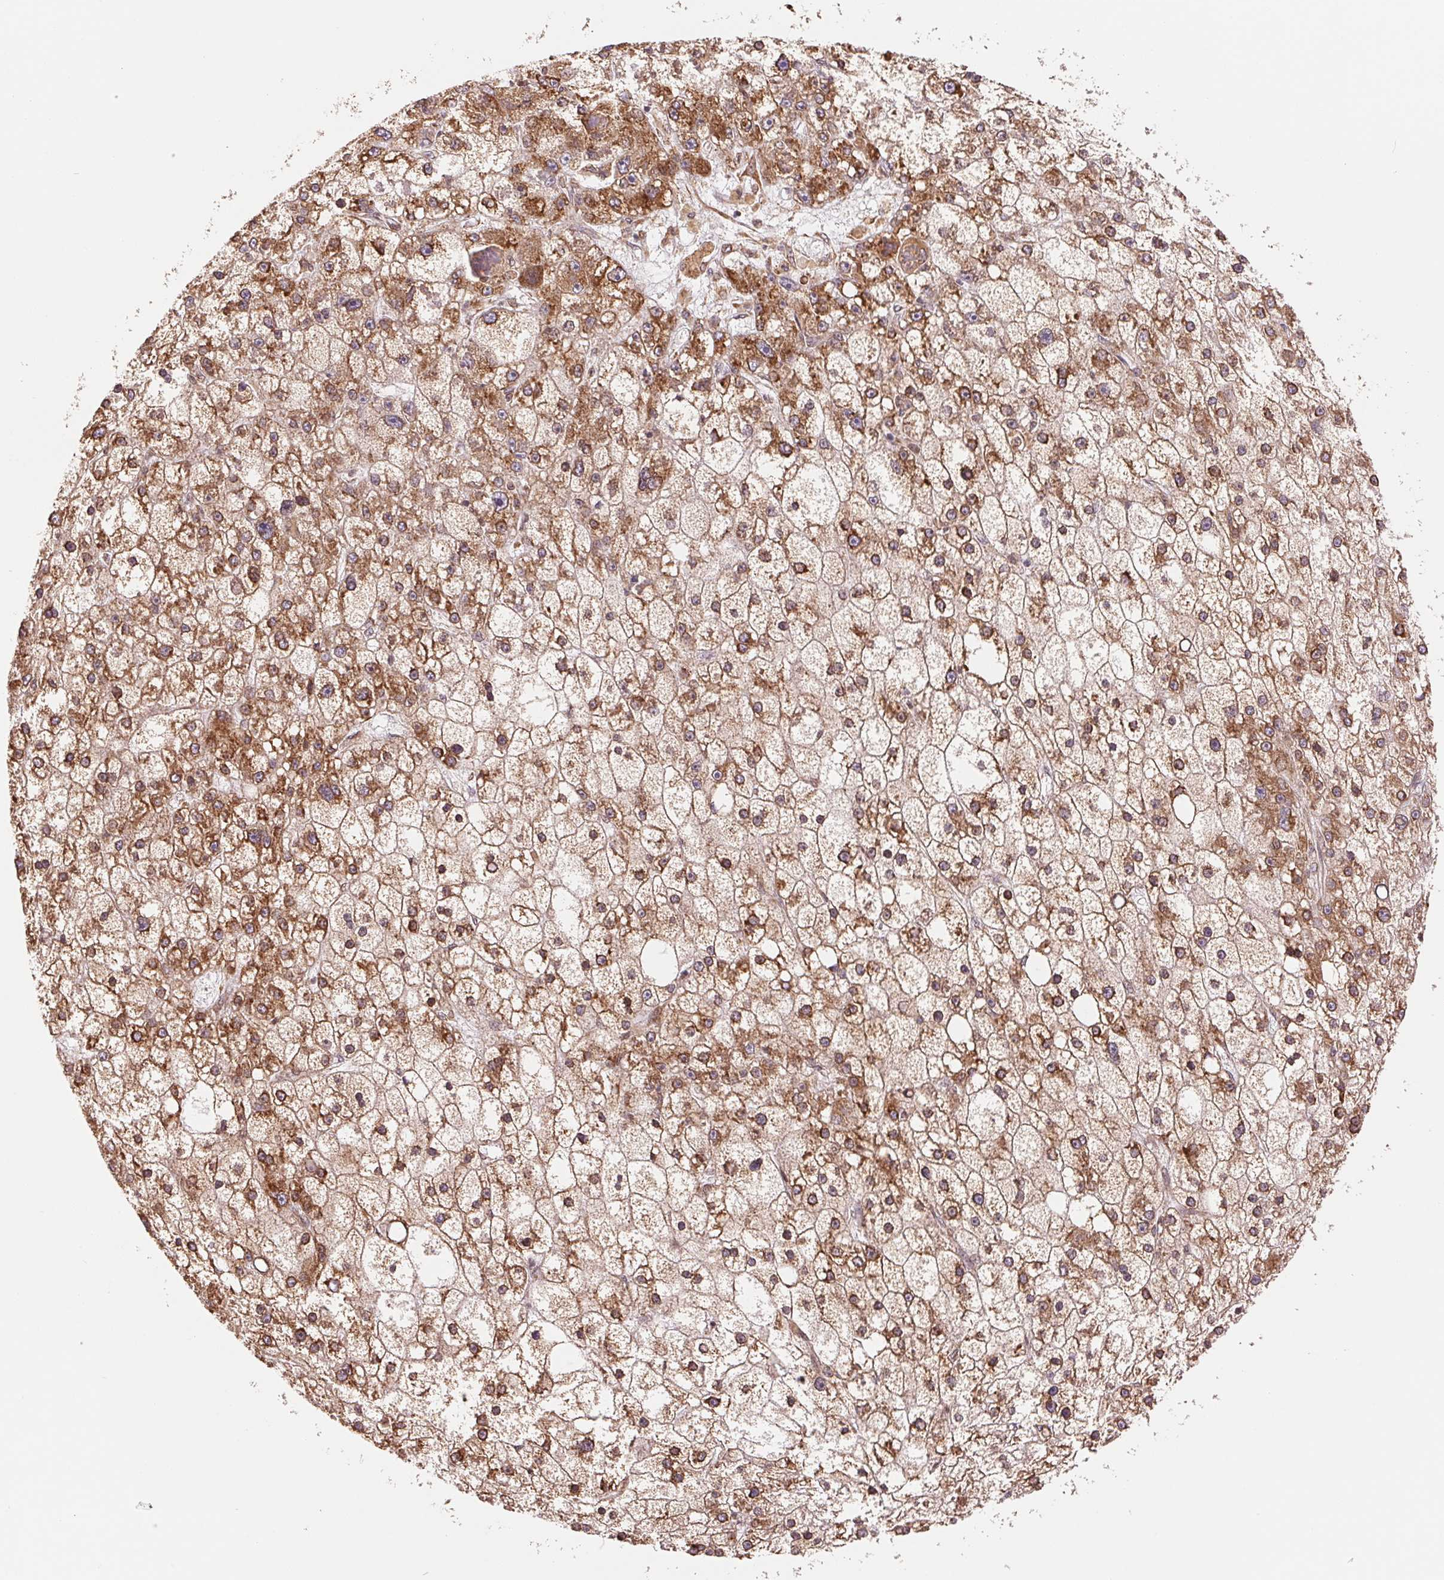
{"staining": {"intensity": "moderate", "quantity": ">75%", "location": "cytoplasmic/membranous"}, "tissue": "liver cancer", "cell_type": "Tumor cells", "image_type": "cancer", "snomed": [{"axis": "morphology", "description": "Carcinoma, Hepatocellular, NOS"}, {"axis": "topography", "description": "Liver"}], "caption": "This photomicrograph demonstrates IHC staining of liver cancer (hepatocellular carcinoma), with medium moderate cytoplasmic/membranous positivity in approximately >75% of tumor cells.", "gene": "RPN1", "patient": {"sex": "male", "age": 67}}